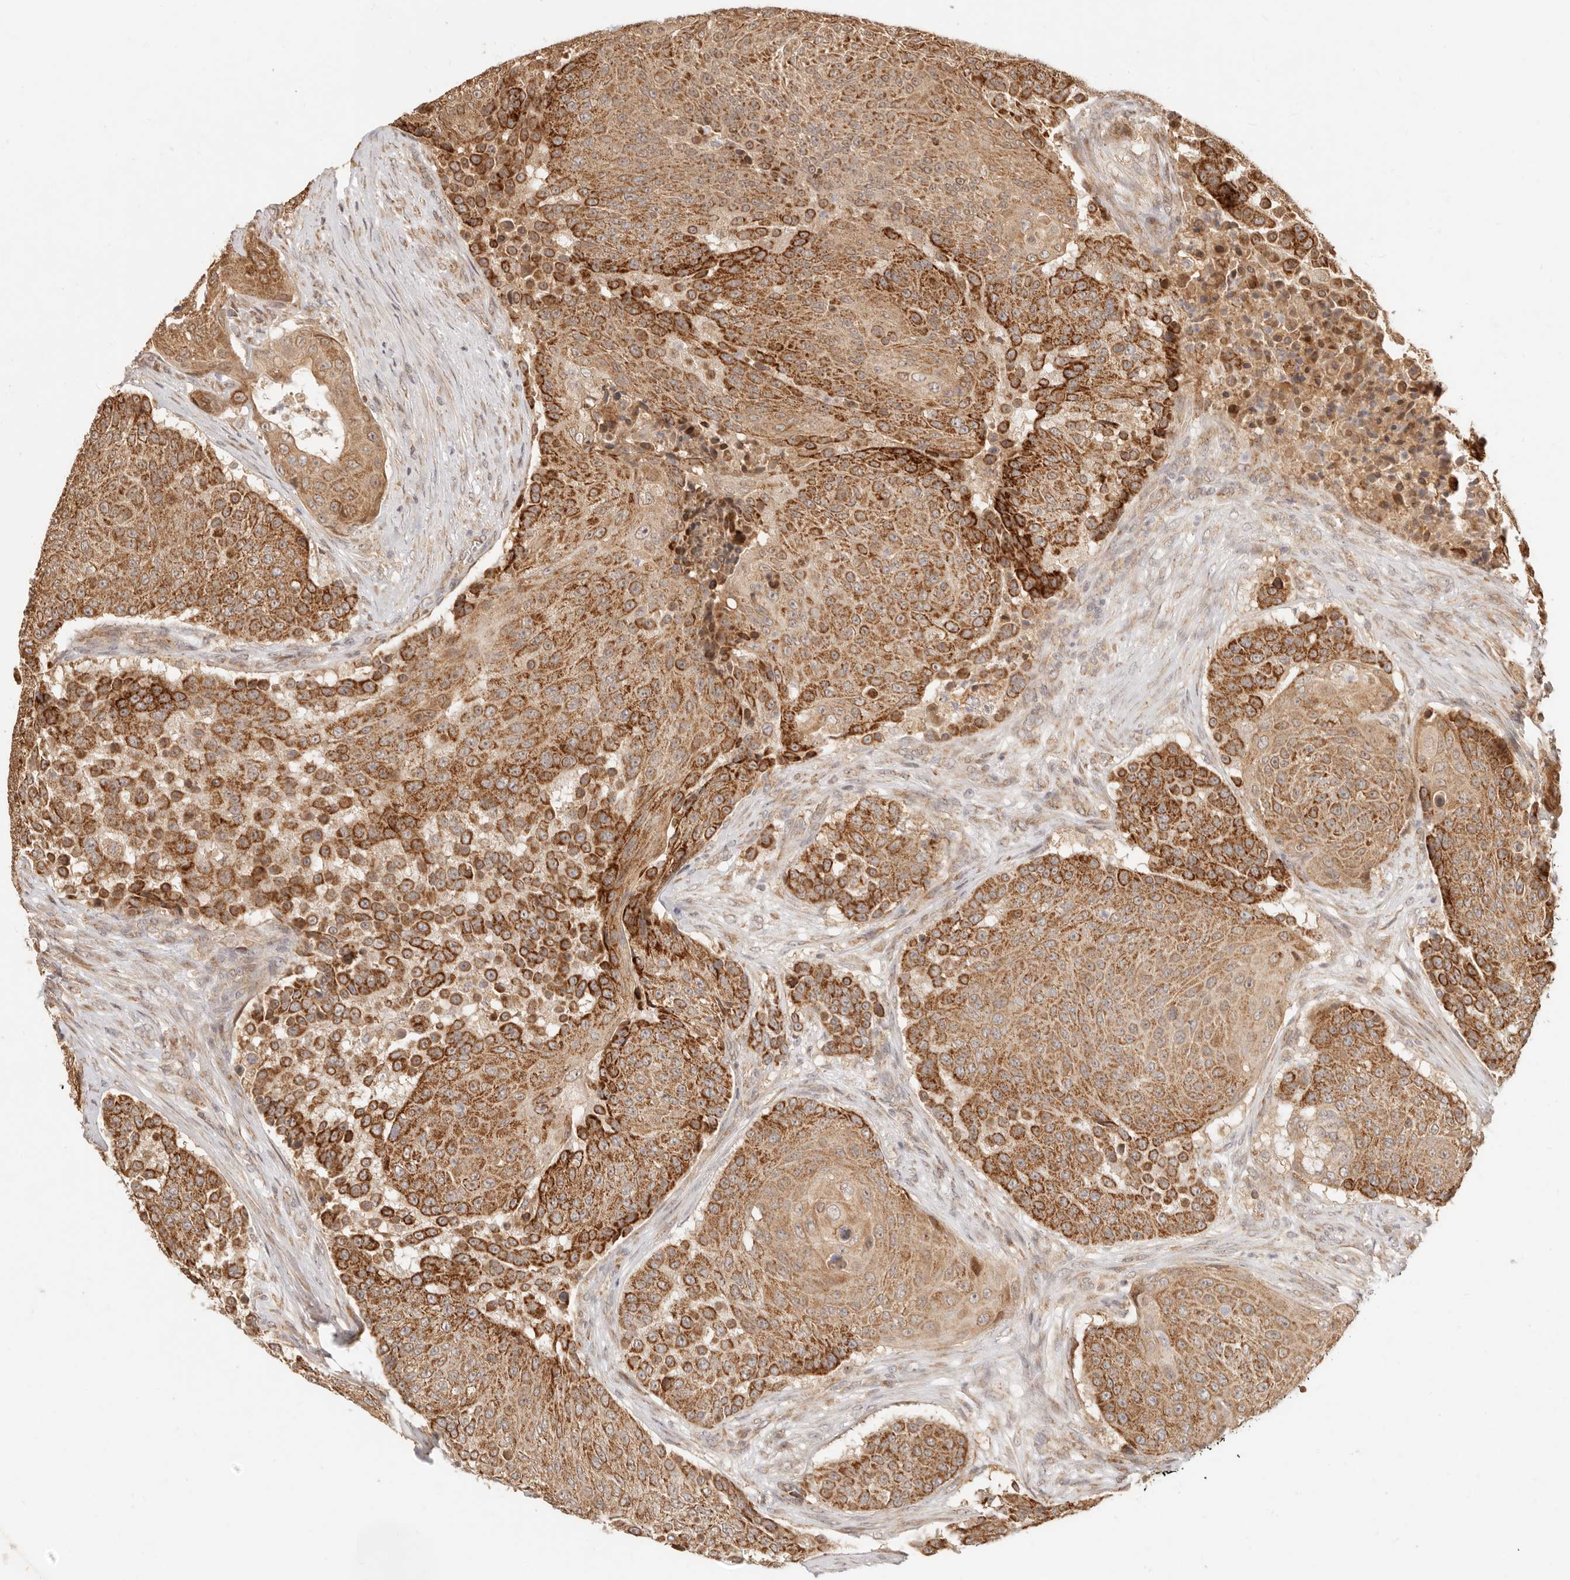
{"staining": {"intensity": "strong", "quantity": ">75%", "location": "cytoplasmic/membranous"}, "tissue": "urothelial cancer", "cell_type": "Tumor cells", "image_type": "cancer", "snomed": [{"axis": "morphology", "description": "Urothelial carcinoma, High grade"}, {"axis": "topography", "description": "Urinary bladder"}], "caption": "The photomicrograph displays staining of urothelial cancer, revealing strong cytoplasmic/membranous protein positivity (brown color) within tumor cells.", "gene": "TIMM17A", "patient": {"sex": "female", "age": 63}}